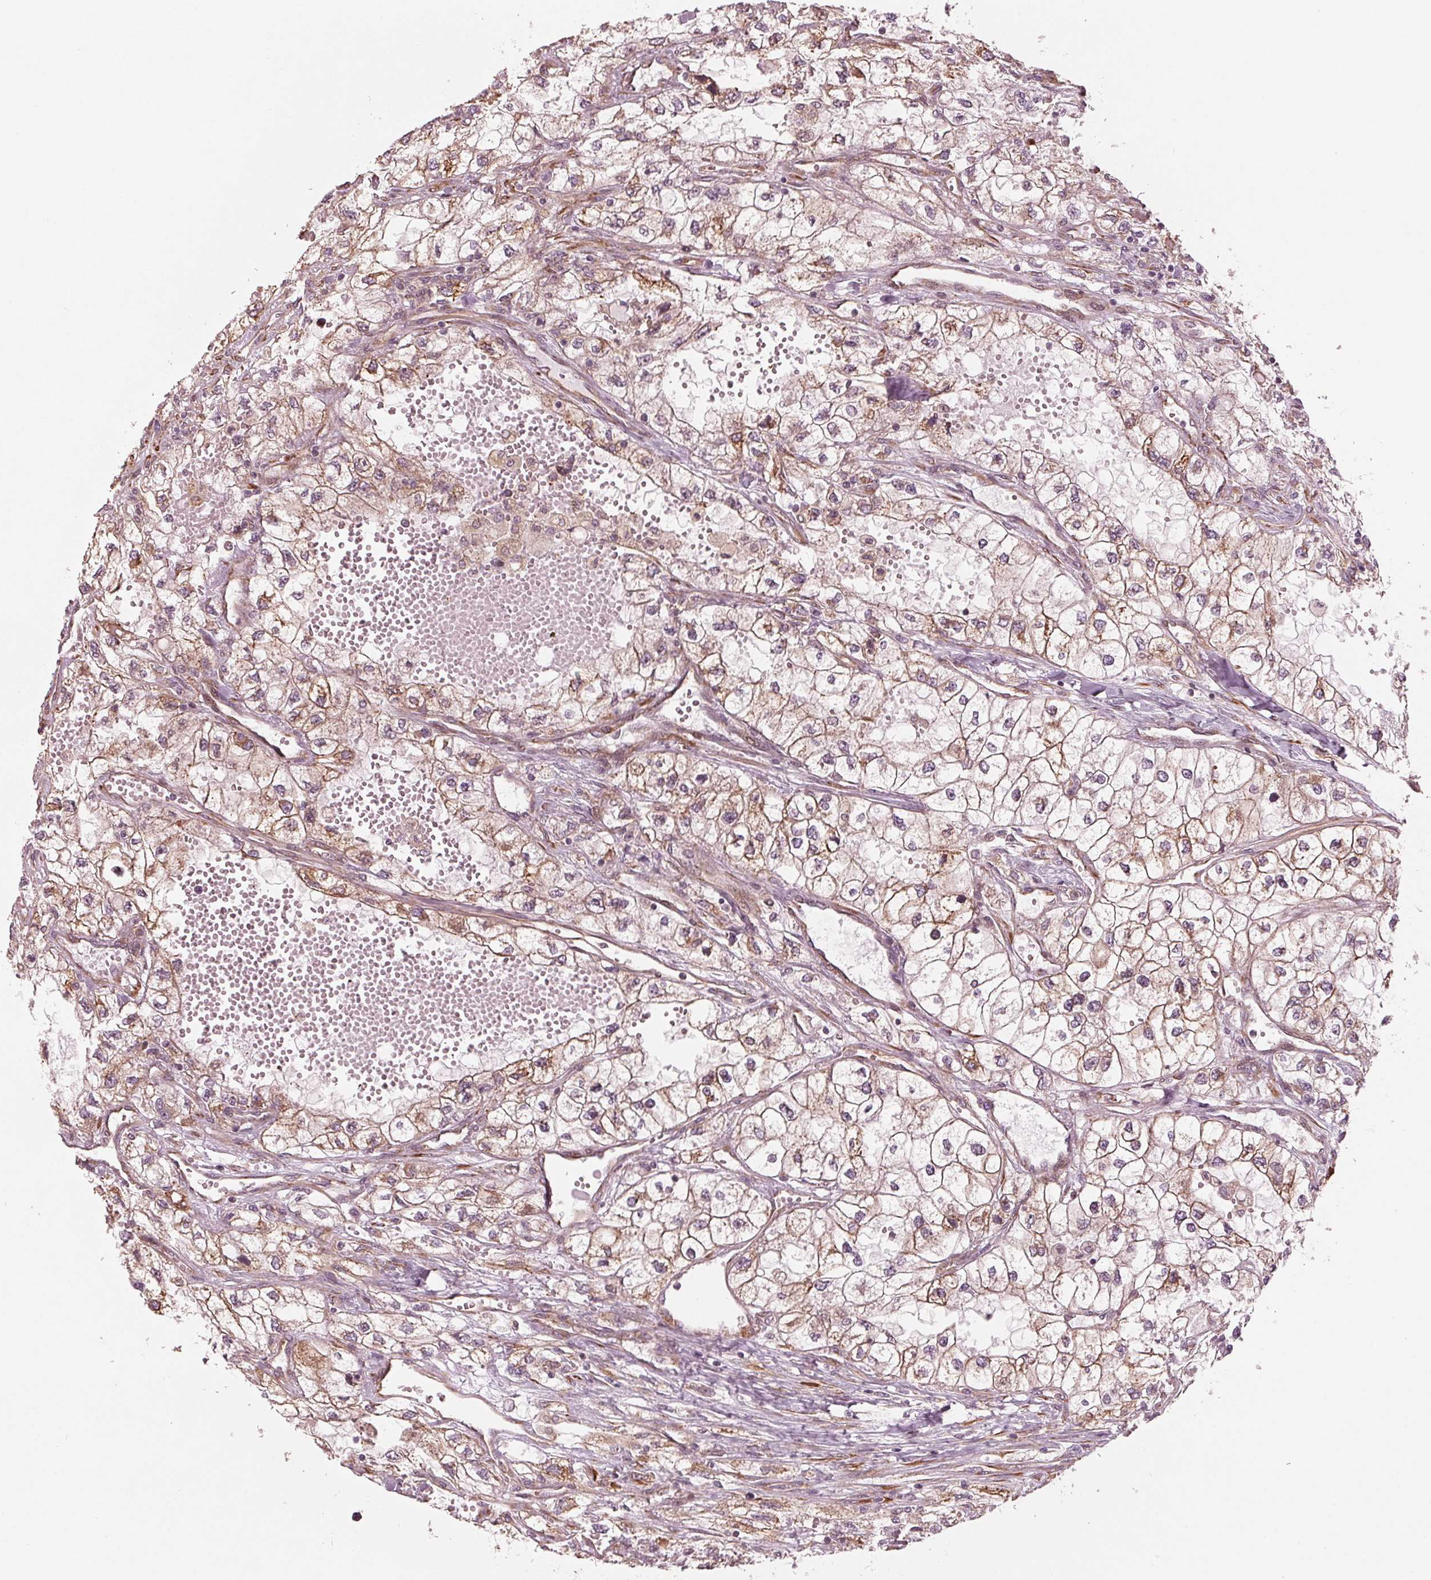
{"staining": {"intensity": "weak", "quantity": ">75%", "location": "cytoplasmic/membranous"}, "tissue": "renal cancer", "cell_type": "Tumor cells", "image_type": "cancer", "snomed": [{"axis": "morphology", "description": "Adenocarcinoma, NOS"}, {"axis": "topography", "description": "Kidney"}], "caption": "Adenocarcinoma (renal) tissue demonstrates weak cytoplasmic/membranous positivity in approximately >75% of tumor cells, visualized by immunohistochemistry. The staining was performed using DAB (3,3'-diaminobenzidine), with brown indicating positive protein expression. Nuclei are stained blue with hematoxylin.", "gene": "CMIP", "patient": {"sex": "male", "age": 59}}